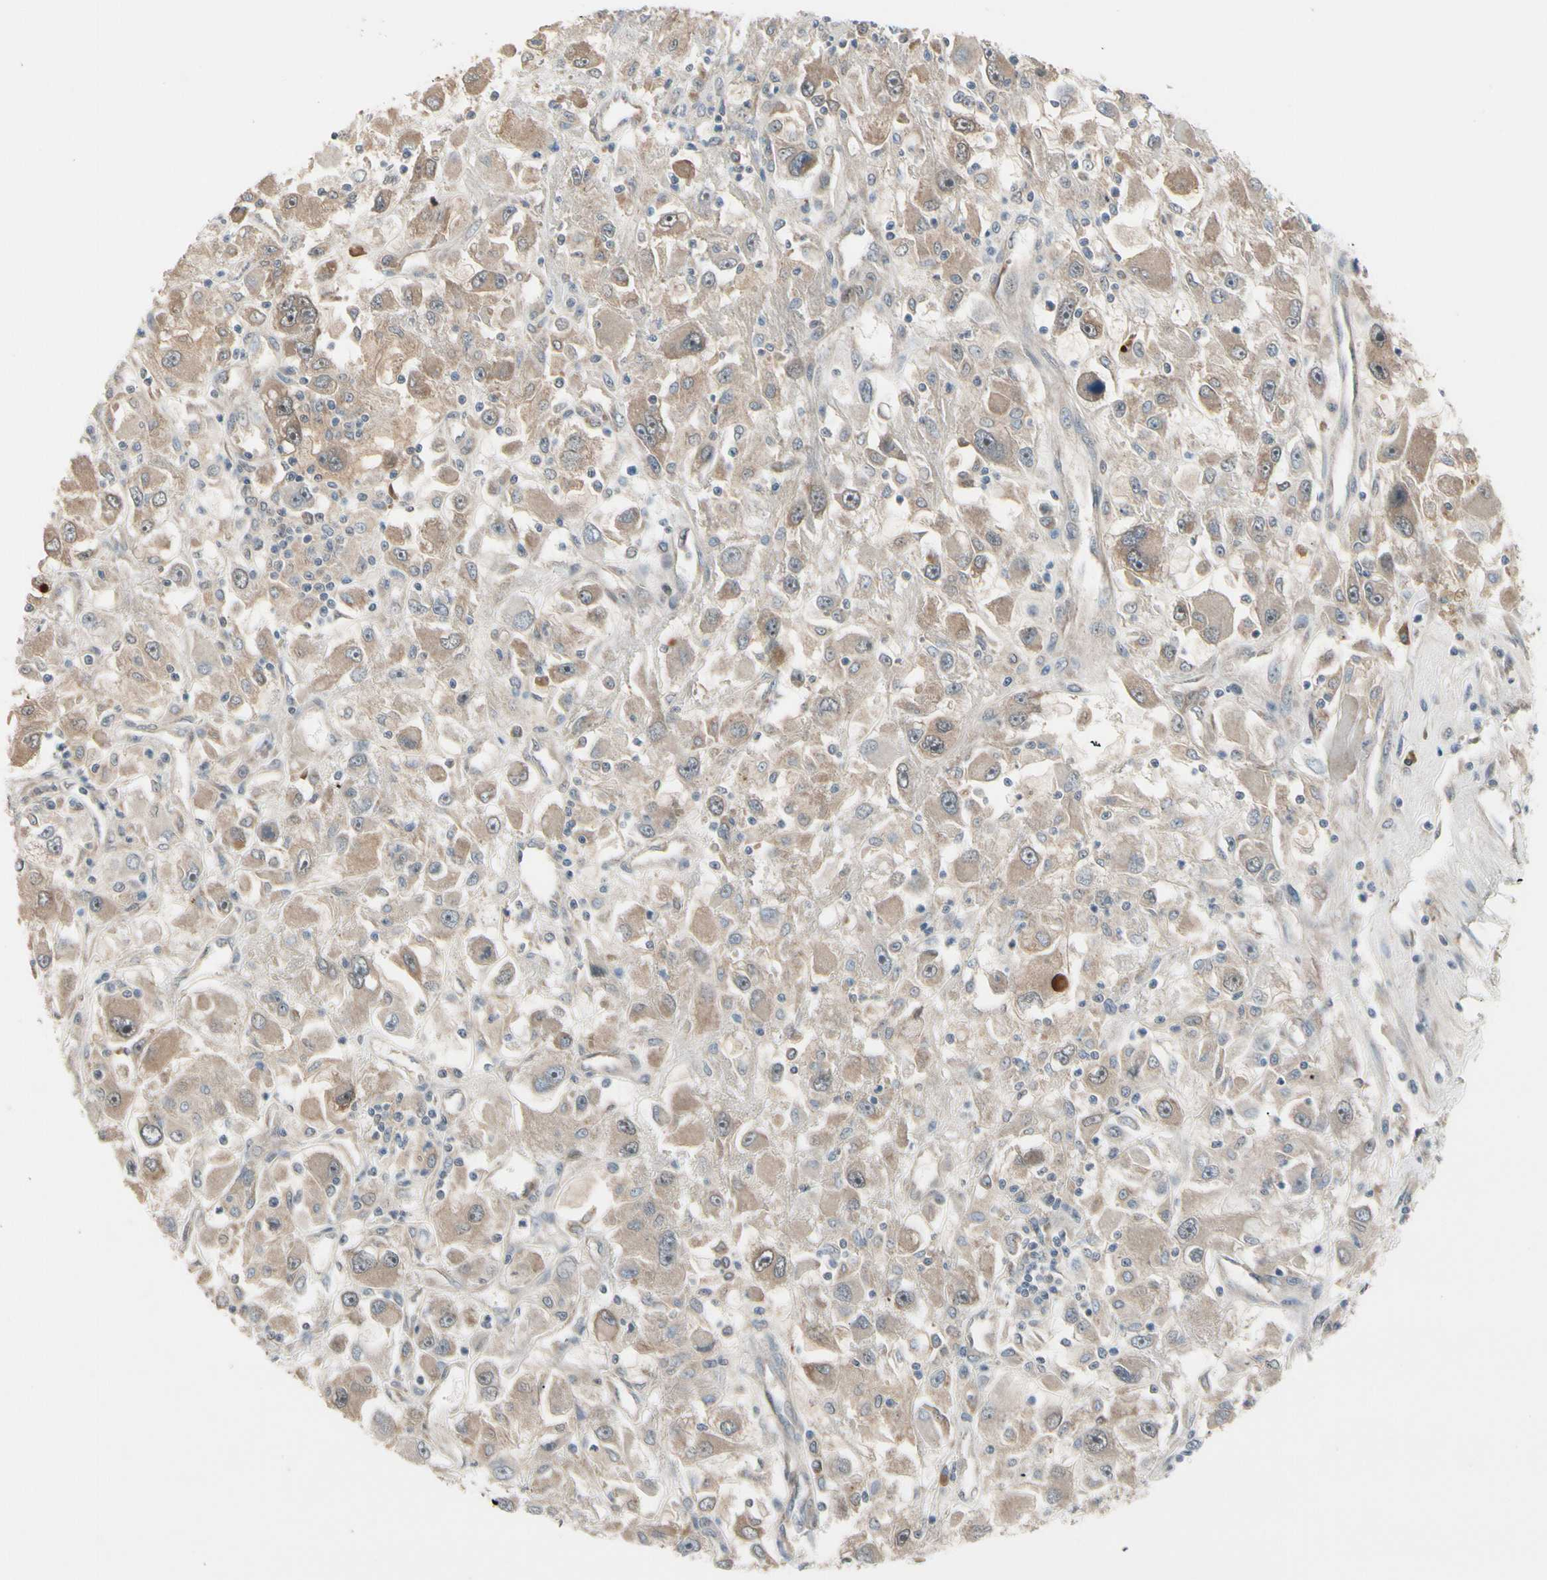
{"staining": {"intensity": "weak", "quantity": ">75%", "location": "cytoplasmic/membranous"}, "tissue": "renal cancer", "cell_type": "Tumor cells", "image_type": "cancer", "snomed": [{"axis": "morphology", "description": "Adenocarcinoma, NOS"}, {"axis": "topography", "description": "Kidney"}], "caption": "Protein staining of renal cancer tissue displays weak cytoplasmic/membranous positivity in approximately >75% of tumor cells. The staining was performed using DAB (3,3'-diaminobenzidine) to visualize the protein expression in brown, while the nuclei were stained in blue with hematoxylin (Magnification: 20x).", "gene": "SNX29", "patient": {"sex": "female", "age": 52}}